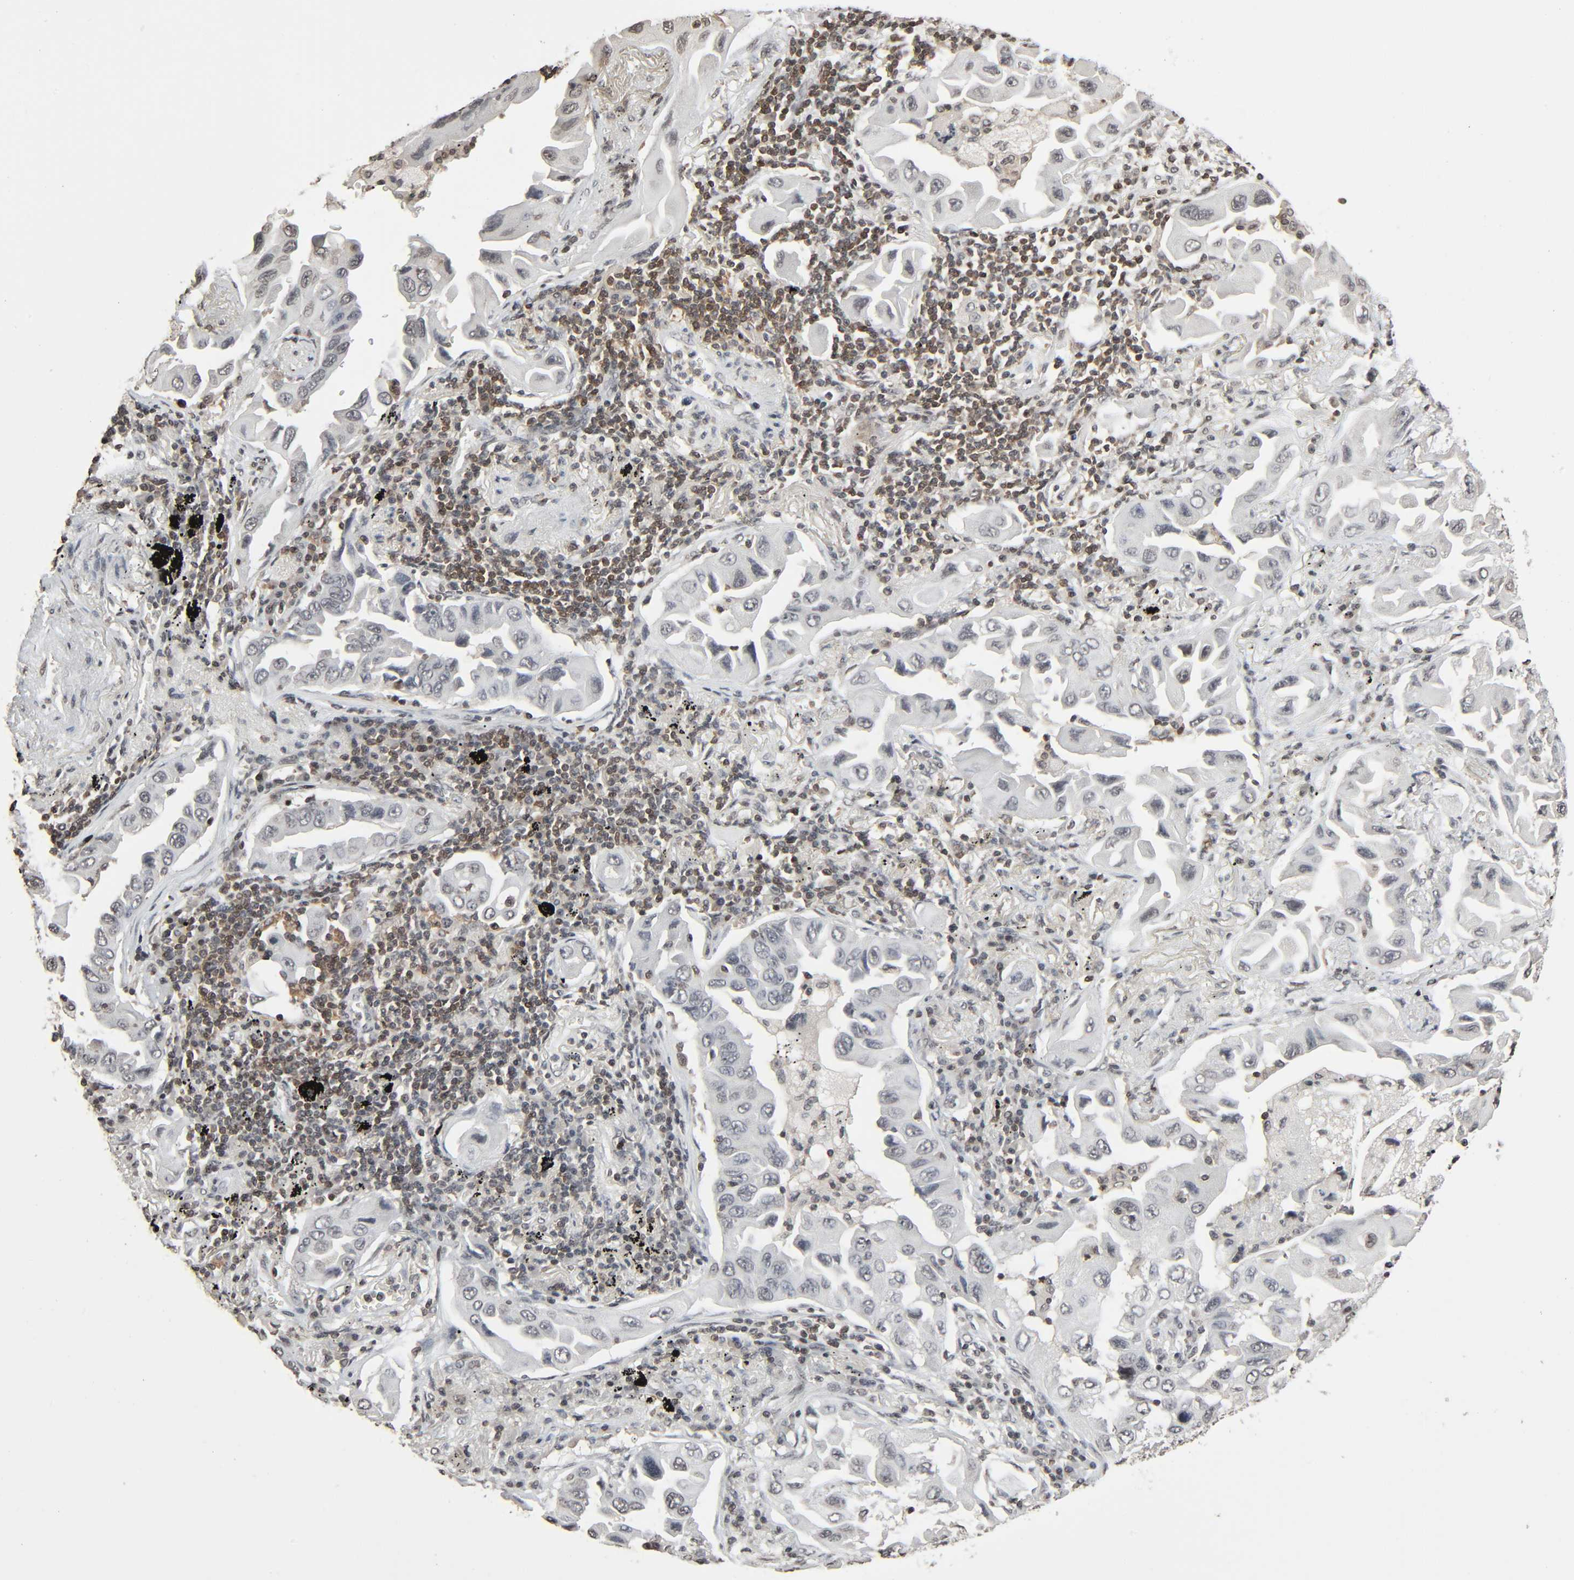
{"staining": {"intensity": "negative", "quantity": "none", "location": "none"}, "tissue": "lung cancer", "cell_type": "Tumor cells", "image_type": "cancer", "snomed": [{"axis": "morphology", "description": "Adenocarcinoma, NOS"}, {"axis": "topography", "description": "Lung"}], "caption": "Immunohistochemical staining of lung adenocarcinoma displays no significant positivity in tumor cells.", "gene": "STK4", "patient": {"sex": "female", "age": 65}}